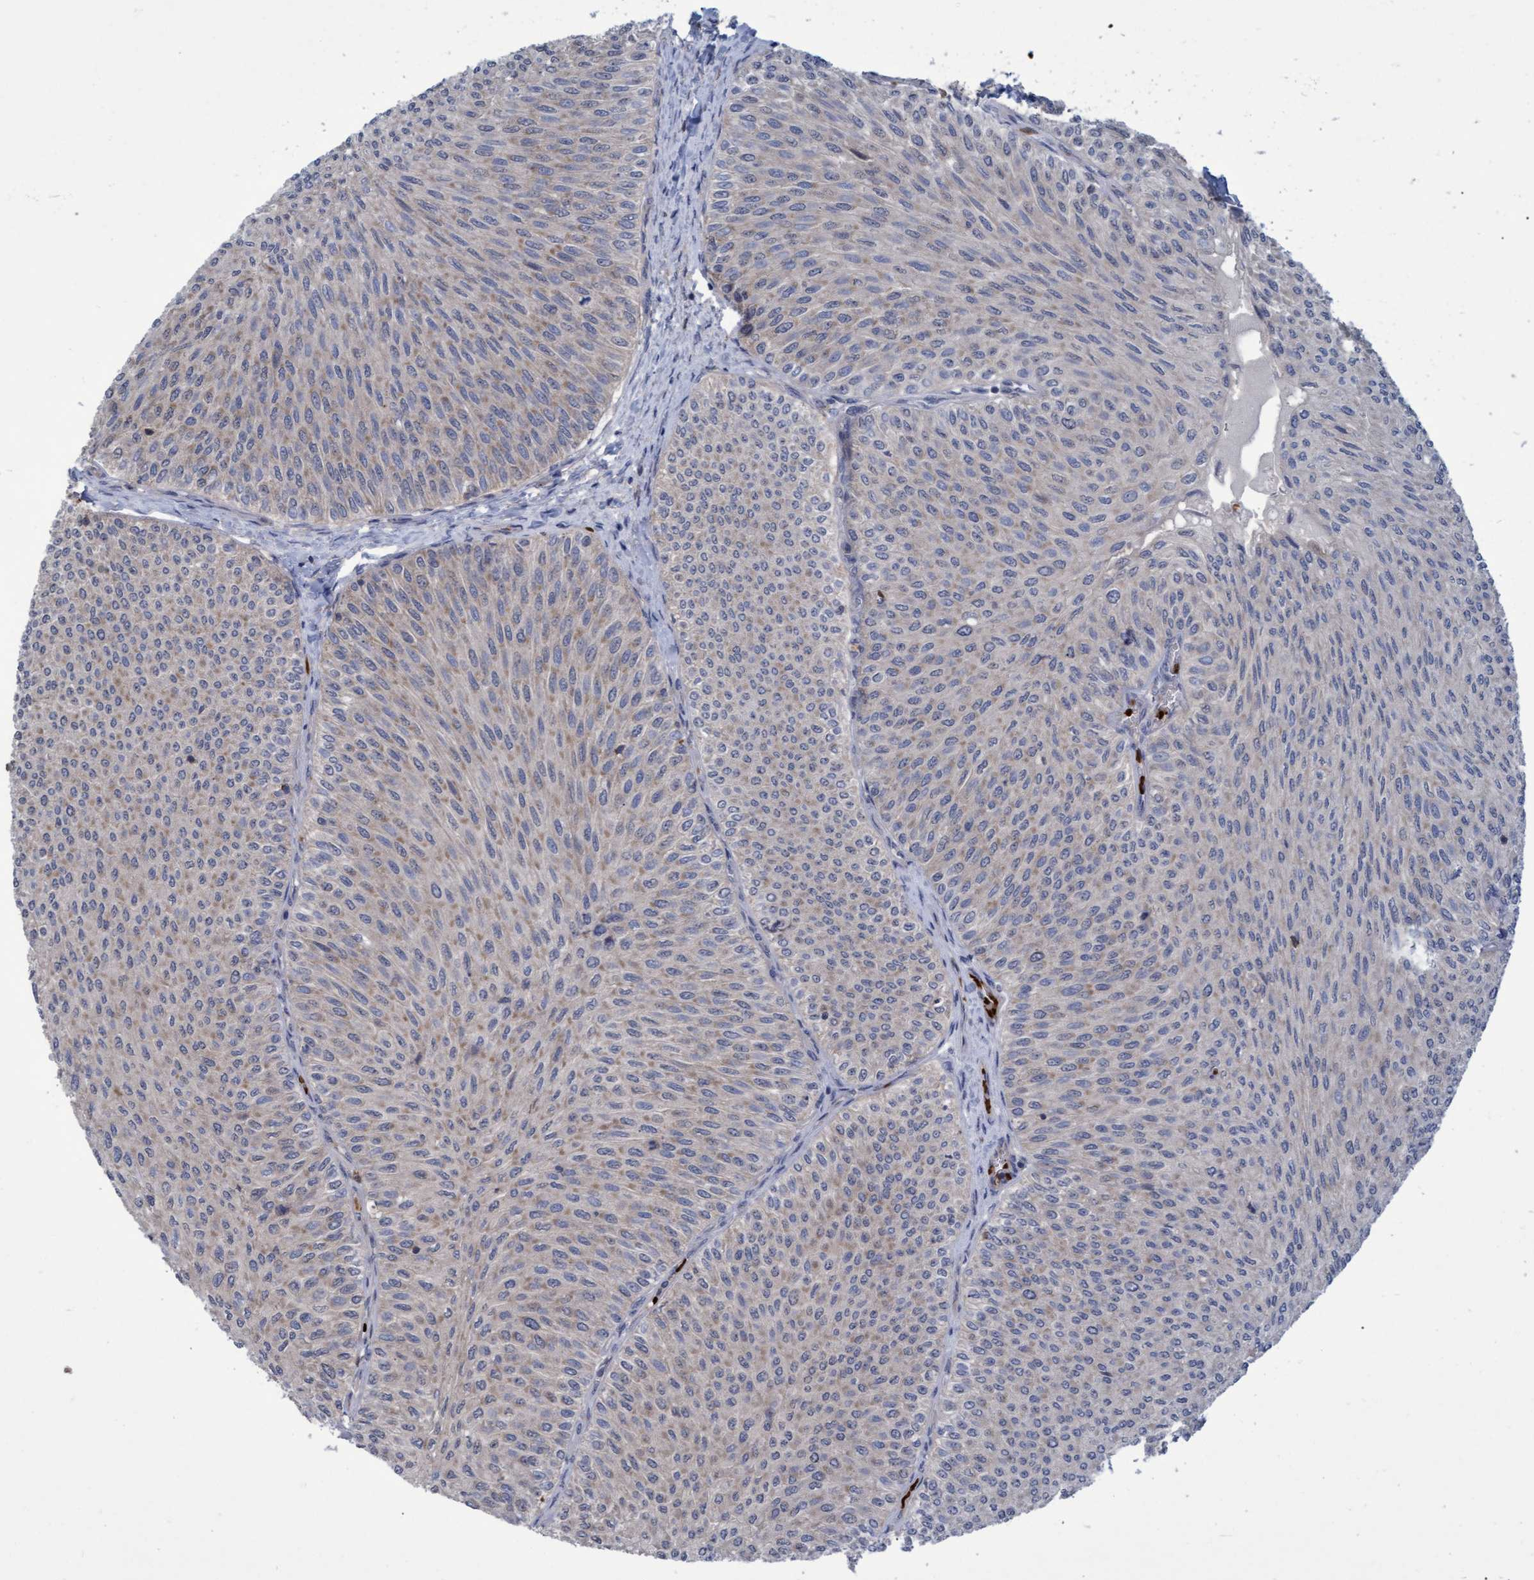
{"staining": {"intensity": "weak", "quantity": "25%-75%", "location": "cytoplasmic/membranous"}, "tissue": "urothelial cancer", "cell_type": "Tumor cells", "image_type": "cancer", "snomed": [{"axis": "morphology", "description": "Urothelial carcinoma, Low grade"}, {"axis": "topography", "description": "Urinary bladder"}], "caption": "Protein positivity by immunohistochemistry demonstrates weak cytoplasmic/membranous staining in about 25%-75% of tumor cells in urothelial carcinoma (low-grade). Using DAB (3,3'-diaminobenzidine) (brown) and hematoxylin (blue) stains, captured at high magnification using brightfield microscopy.", "gene": "NAA15", "patient": {"sex": "male", "age": 78}}